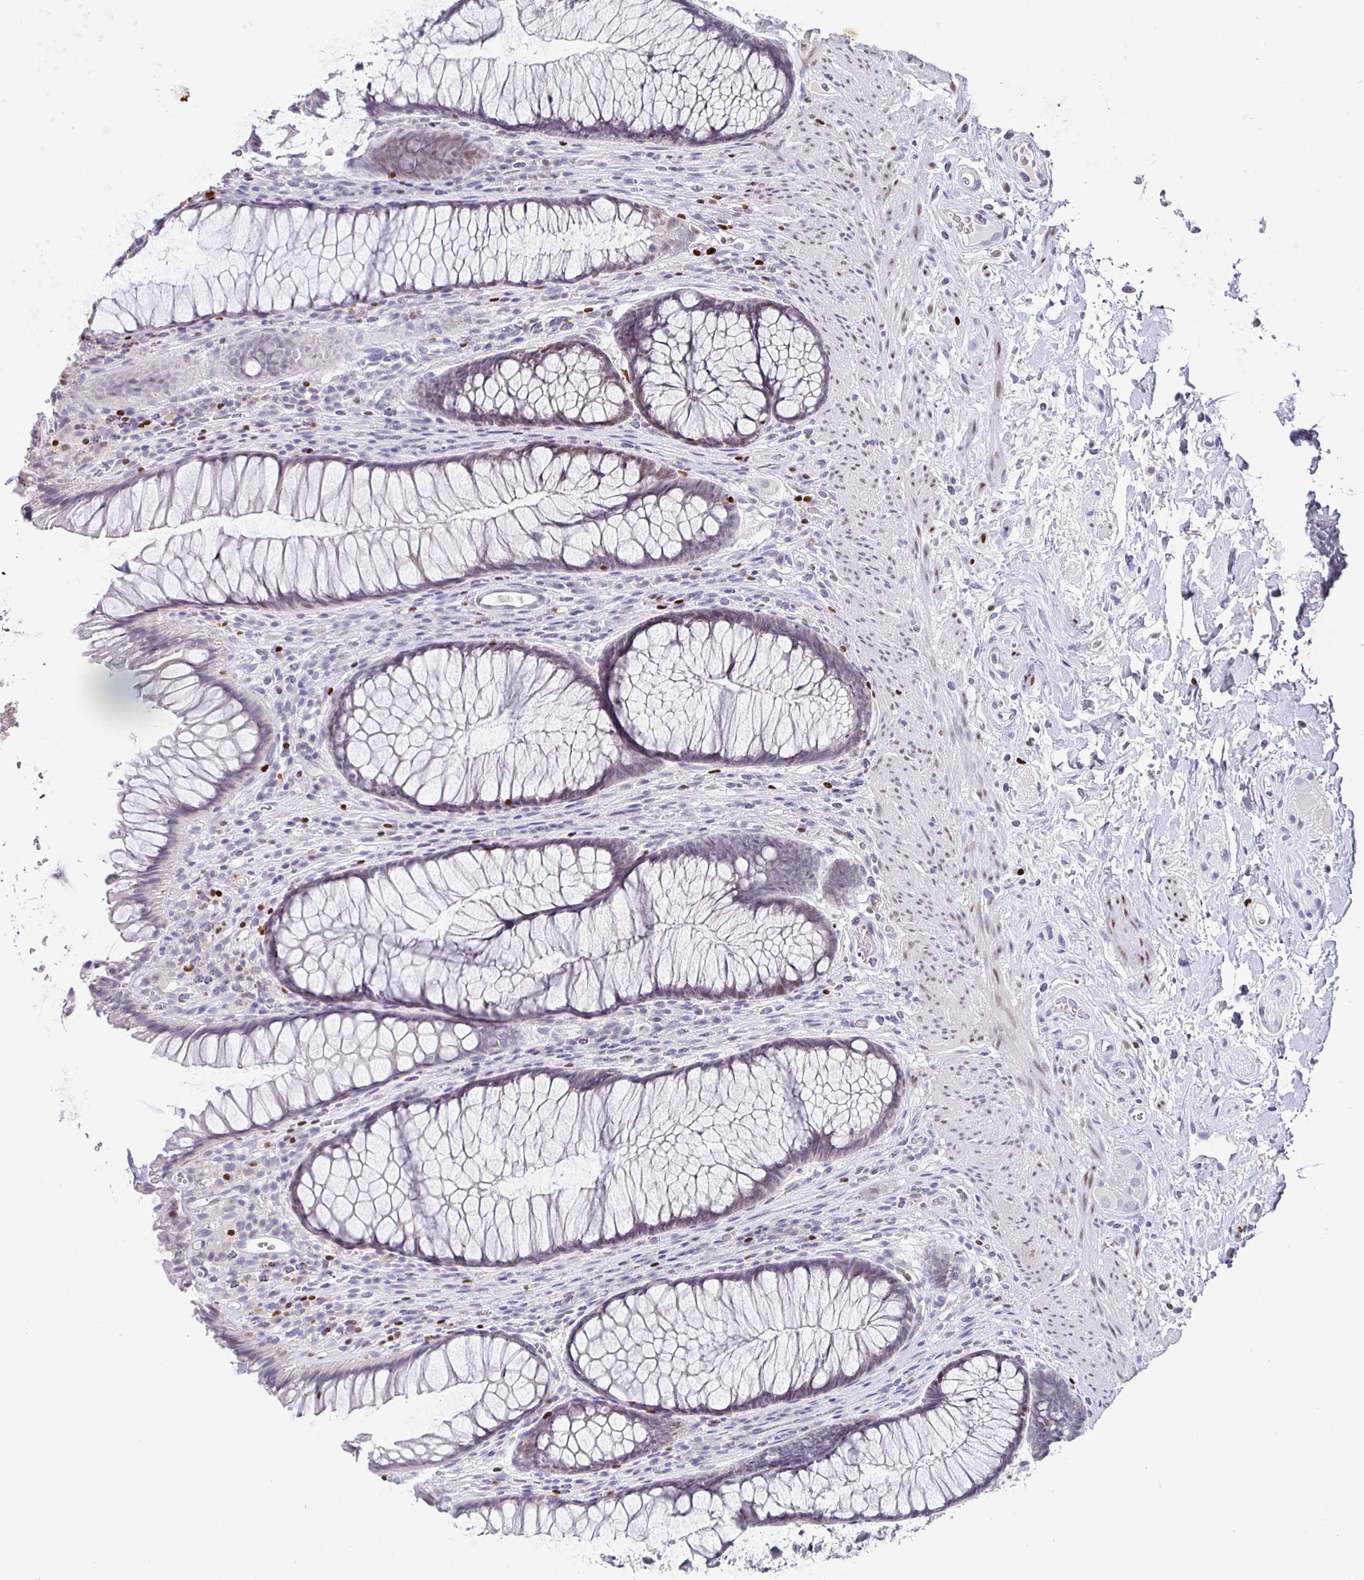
{"staining": {"intensity": "weak", "quantity": "<25%", "location": "nuclear"}, "tissue": "rectum", "cell_type": "Glandular cells", "image_type": "normal", "snomed": [{"axis": "morphology", "description": "Normal tissue, NOS"}, {"axis": "topography", "description": "Rectum"}], "caption": "A histopathology image of human rectum is negative for staining in glandular cells. (Immunohistochemistry, brightfield microscopy, high magnification).", "gene": "SATB1", "patient": {"sex": "male", "age": 53}}